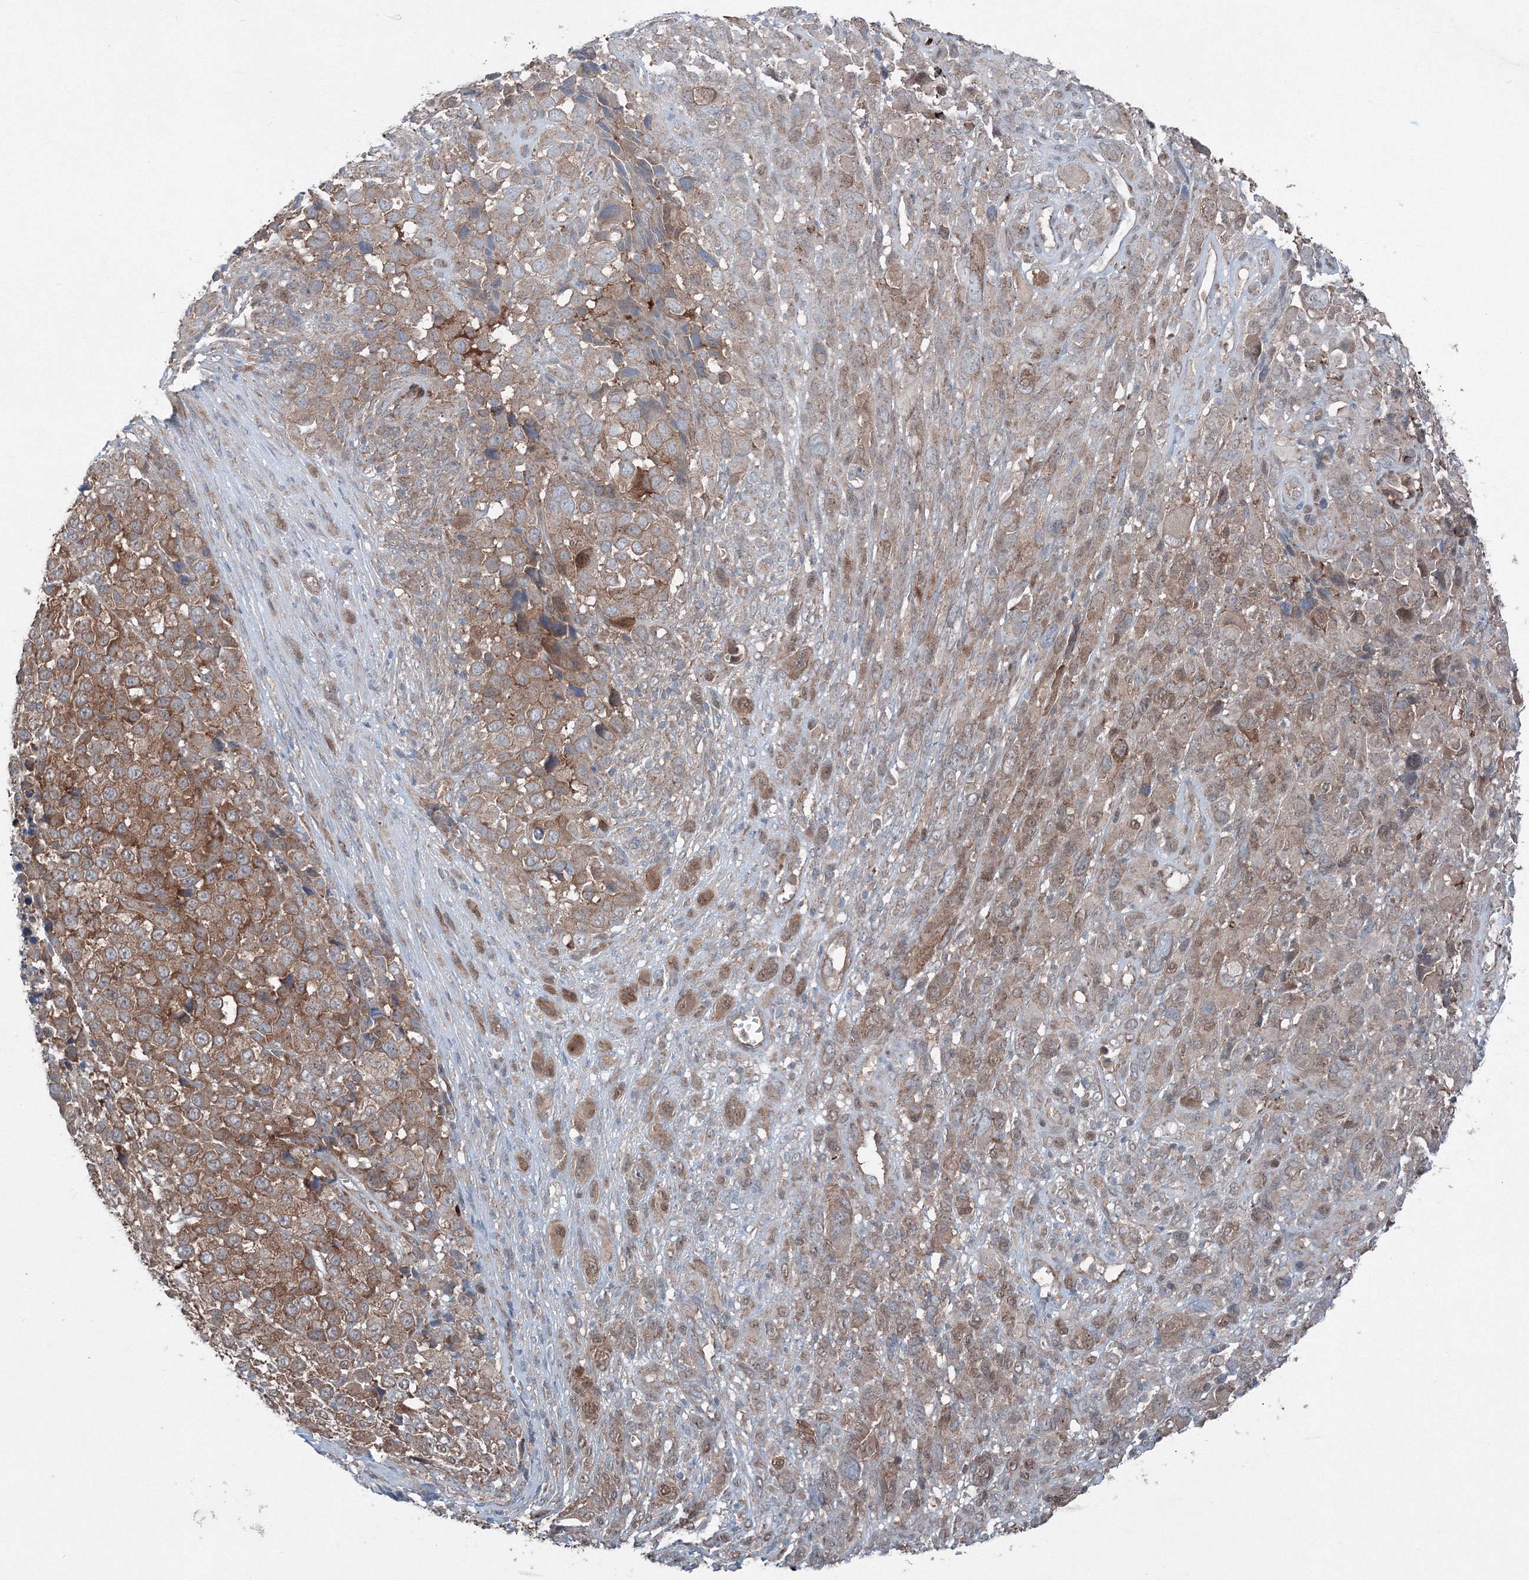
{"staining": {"intensity": "moderate", "quantity": ">75%", "location": "cytoplasmic/membranous"}, "tissue": "melanoma", "cell_type": "Tumor cells", "image_type": "cancer", "snomed": [{"axis": "morphology", "description": "Malignant melanoma, NOS"}, {"axis": "topography", "description": "Skin of trunk"}], "caption": "Moderate cytoplasmic/membranous protein positivity is appreciated in about >75% of tumor cells in malignant melanoma.", "gene": "TPRKB", "patient": {"sex": "male", "age": 71}}